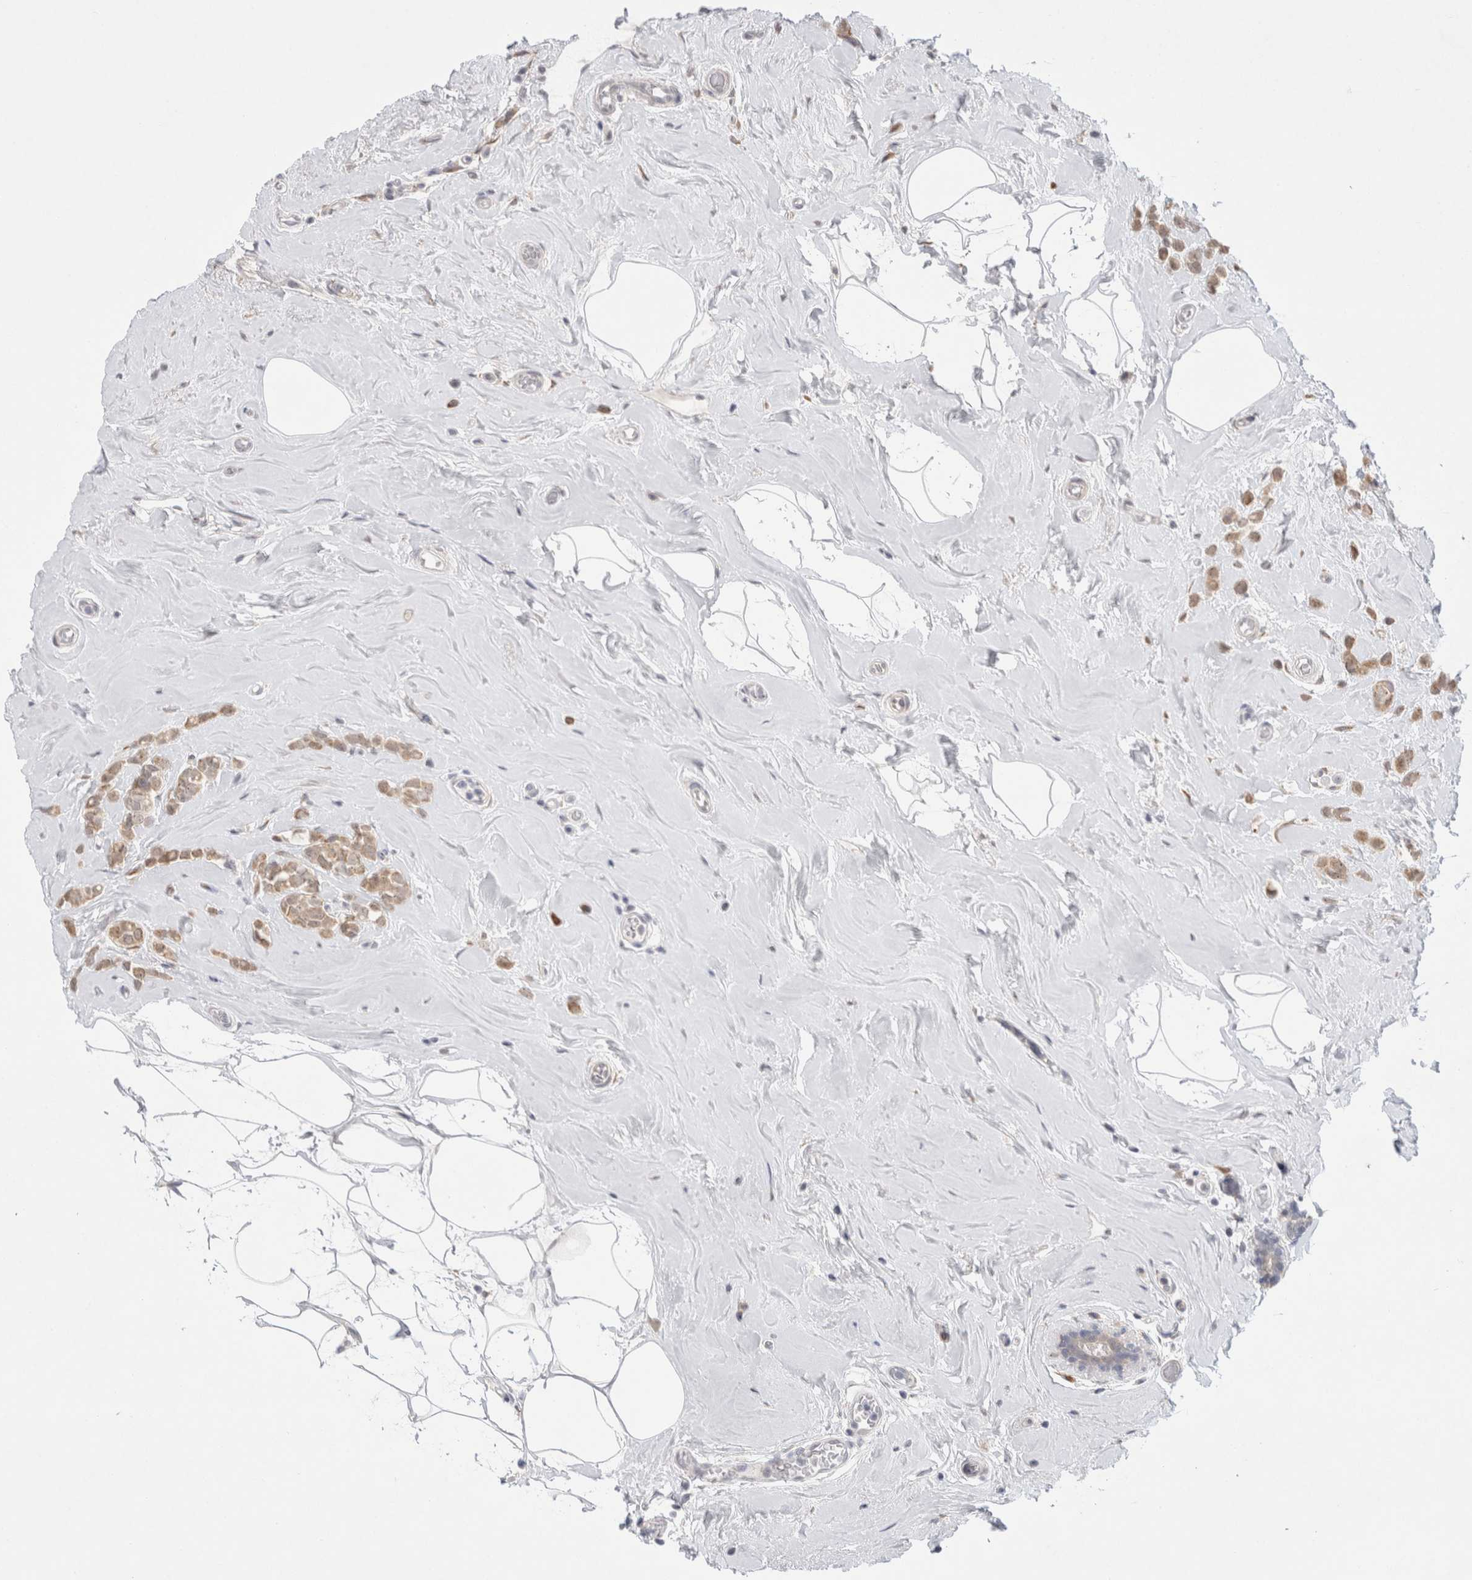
{"staining": {"intensity": "weak", "quantity": ">75%", "location": "cytoplasmic/membranous"}, "tissue": "breast cancer", "cell_type": "Tumor cells", "image_type": "cancer", "snomed": [{"axis": "morphology", "description": "Lobular carcinoma"}, {"axis": "topography", "description": "Breast"}], "caption": "Breast cancer (lobular carcinoma) stained for a protein reveals weak cytoplasmic/membranous positivity in tumor cells.", "gene": "TRMT1L", "patient": {"sex": "female", "age": 47}}